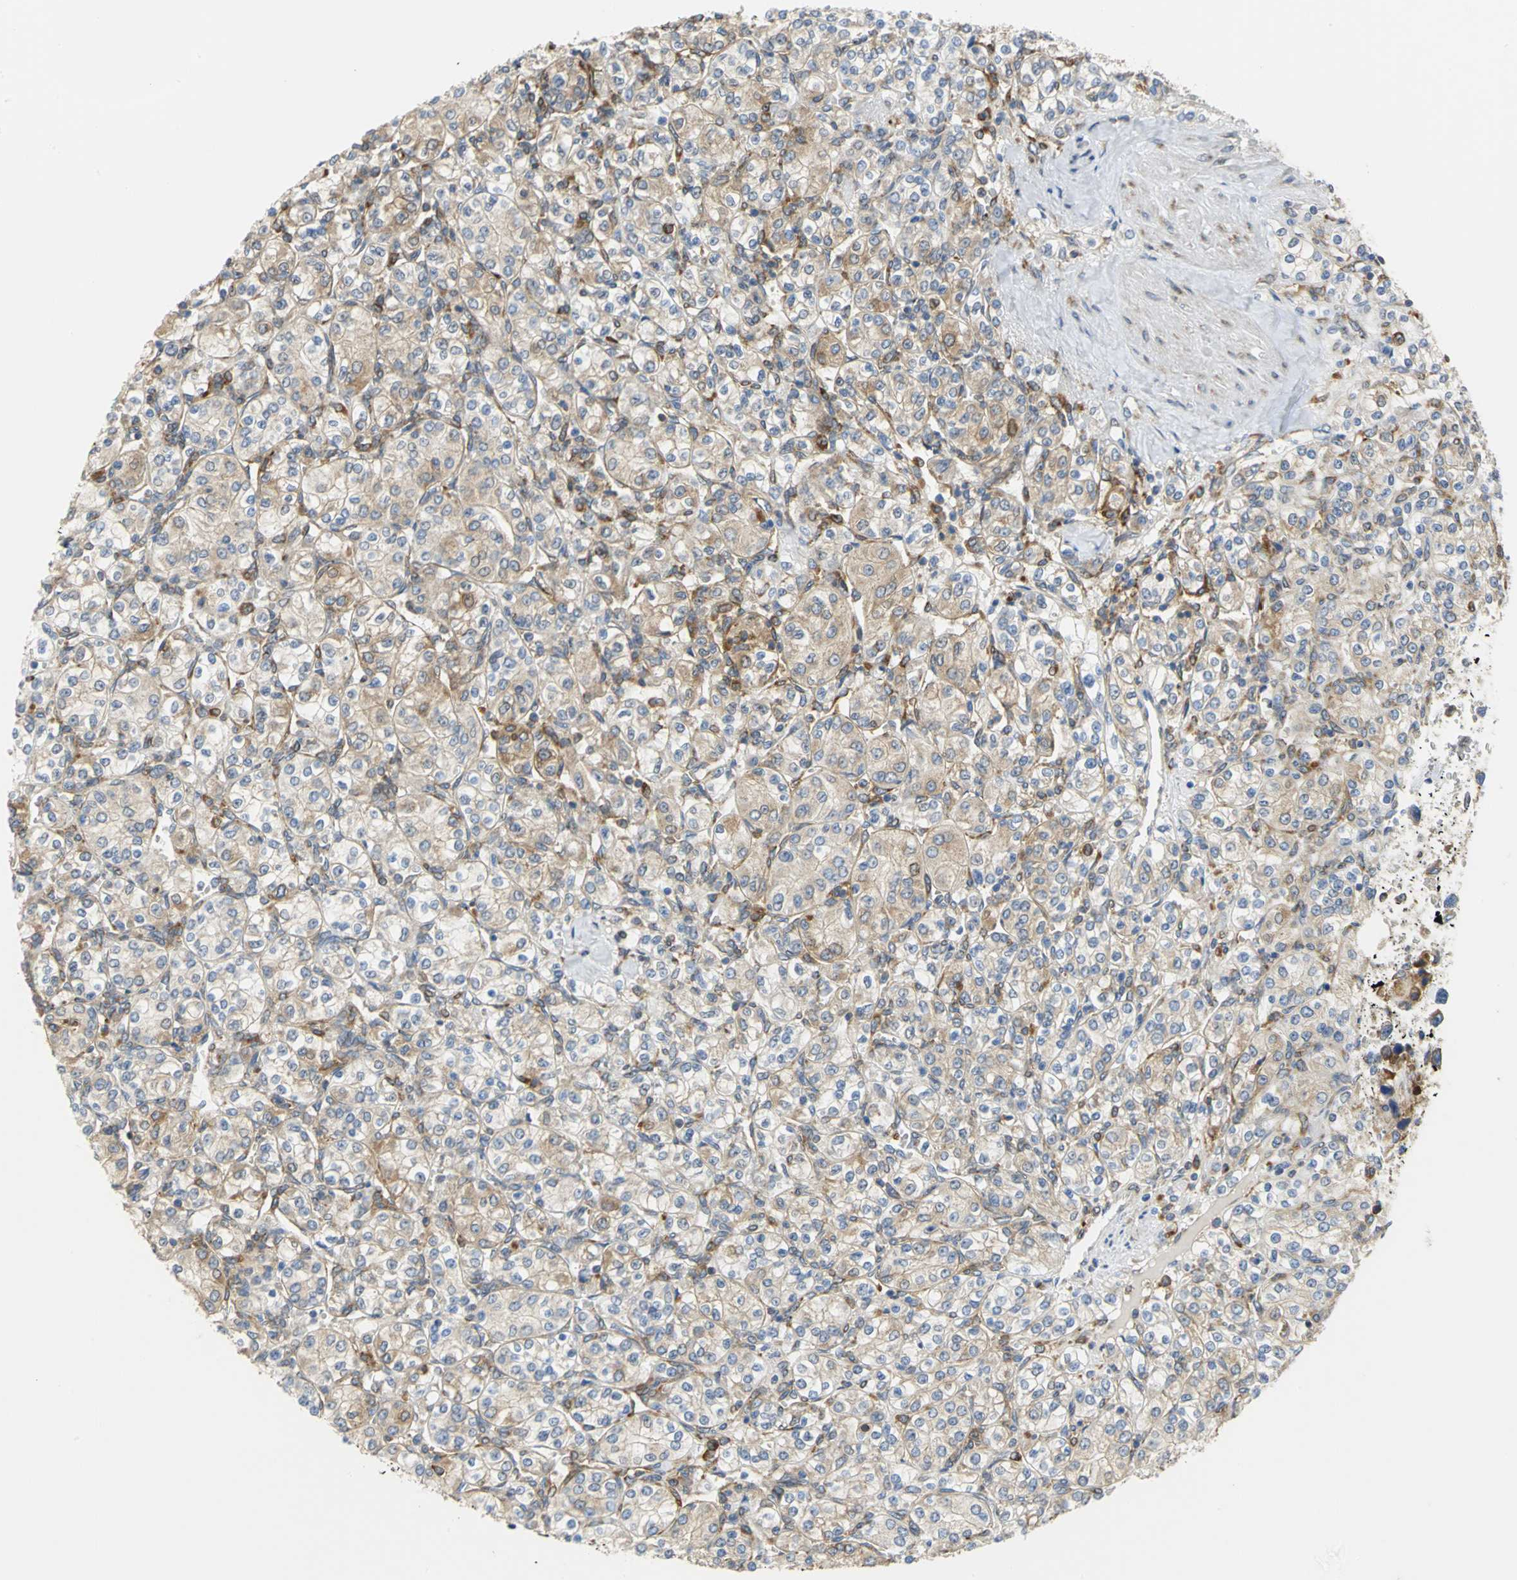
{"staining": {"intensity": "weak", "quantity": ">75%", "location": "cytoplasmic/membranous"}, "tissue": "renal cancer", "cell_type": "Tumor cells", "image_type": "cancer", "snomed": [{"axis": "morphology", "description": "Adenocarcinoma, NOS"}, {"axis": "topography", "description": "Kidney"}], "caption": "A micrograph of human adenocarcinoma (renal) stained for a protein shows weak cytoplasmic/membranous brown staining in tumor cells.", "gene": "YBX1", "patient": {"sex": "male", "age": 77}}